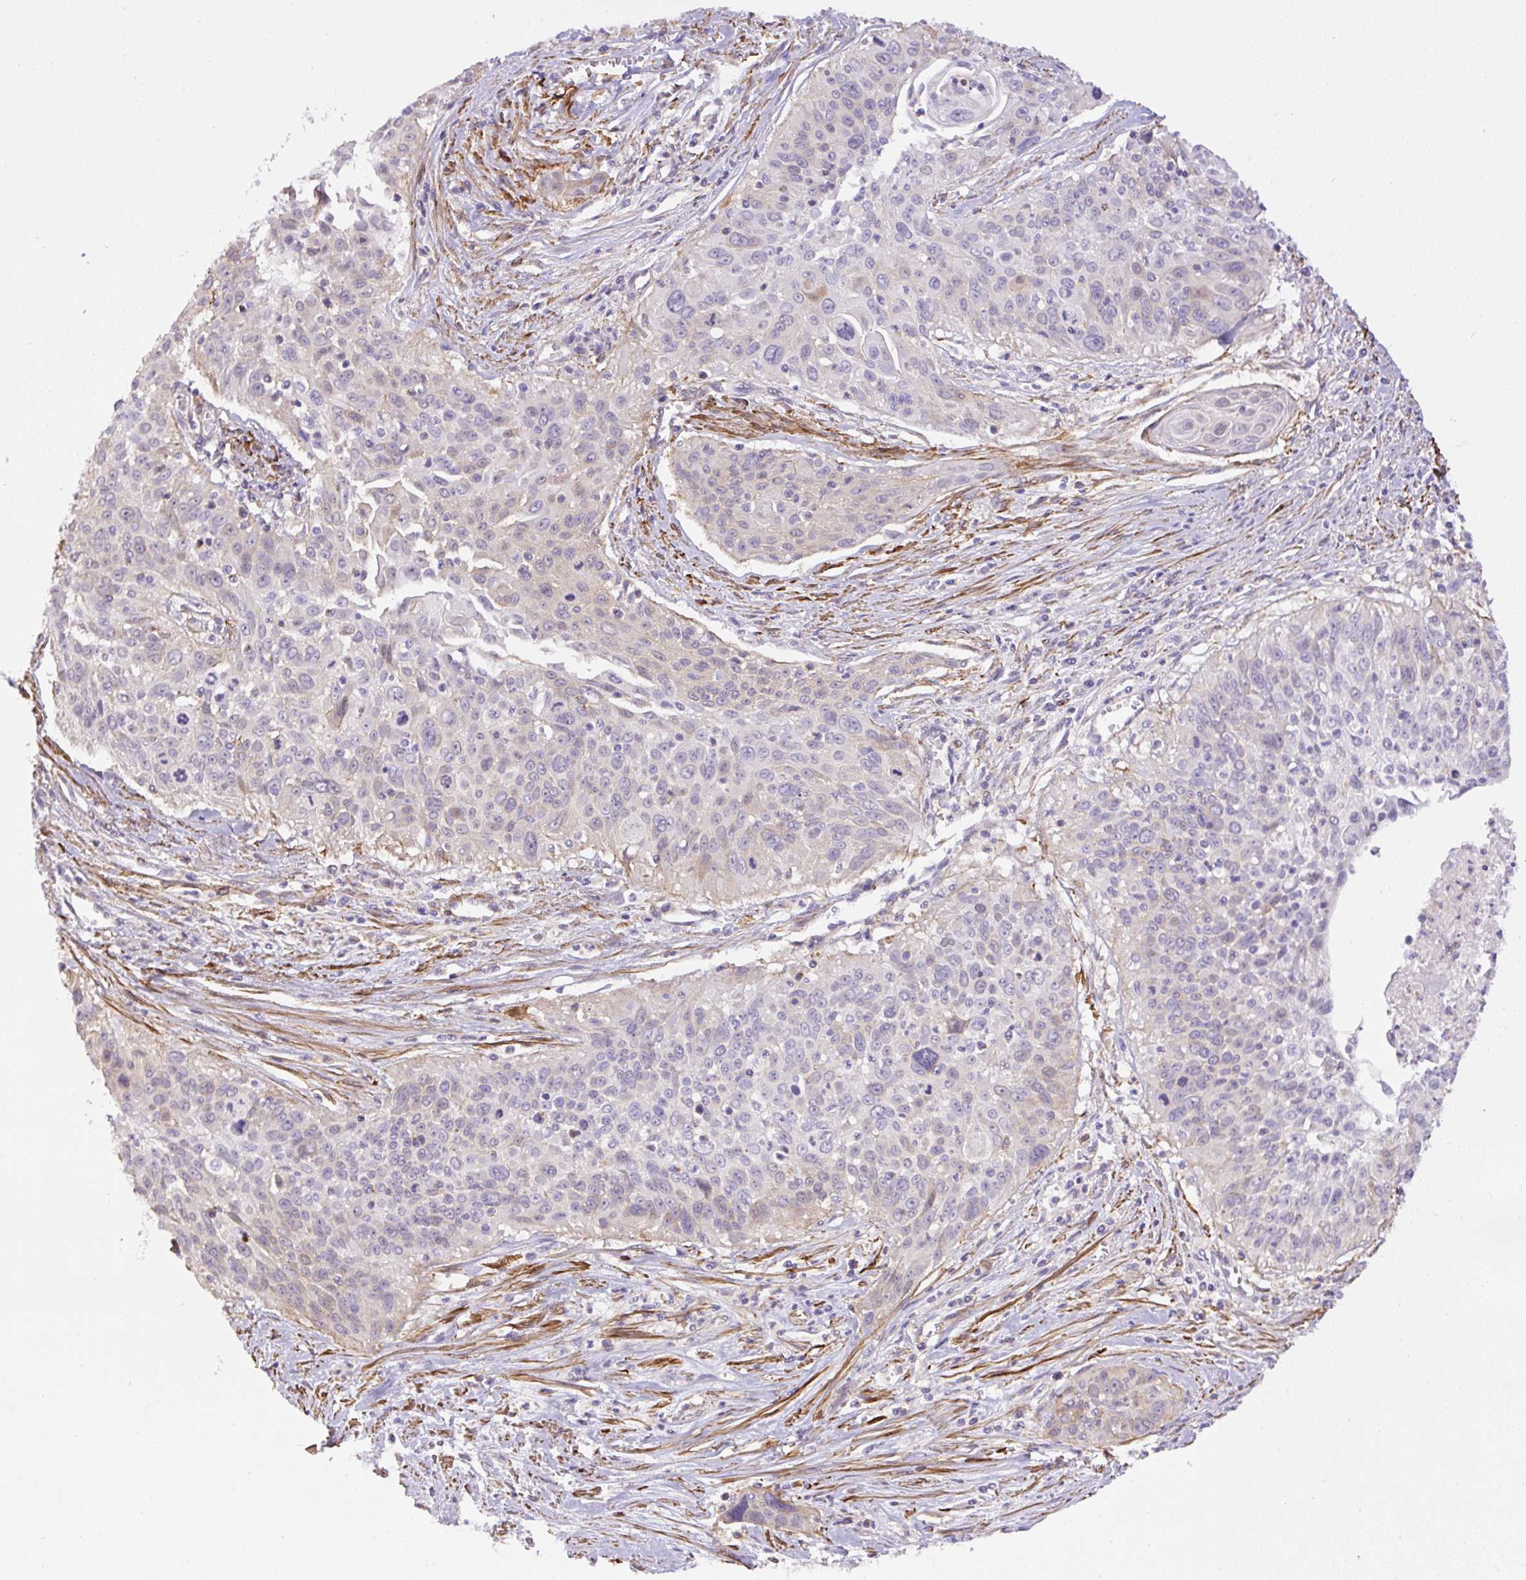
{"staining": {"intensity": "negative", "quantity": "none", "location": "none"}, "tissue": "cervical cancer", "cell_type": "Tumor cells", "image_type": "cancer", "snomed": [{"axis": "morphology", "description": "Squamous cell carcinoma, NOS"}, {"axis": "topography", "description": "Cervix"}], "caption": "Immunohistochemical staining of human cervical cancer (squamous cell carcinoma) demonstrates no significant expression in tumor cells.", "gene": "B3GALT5", "patient": {"sex": "female", "age": 55}}